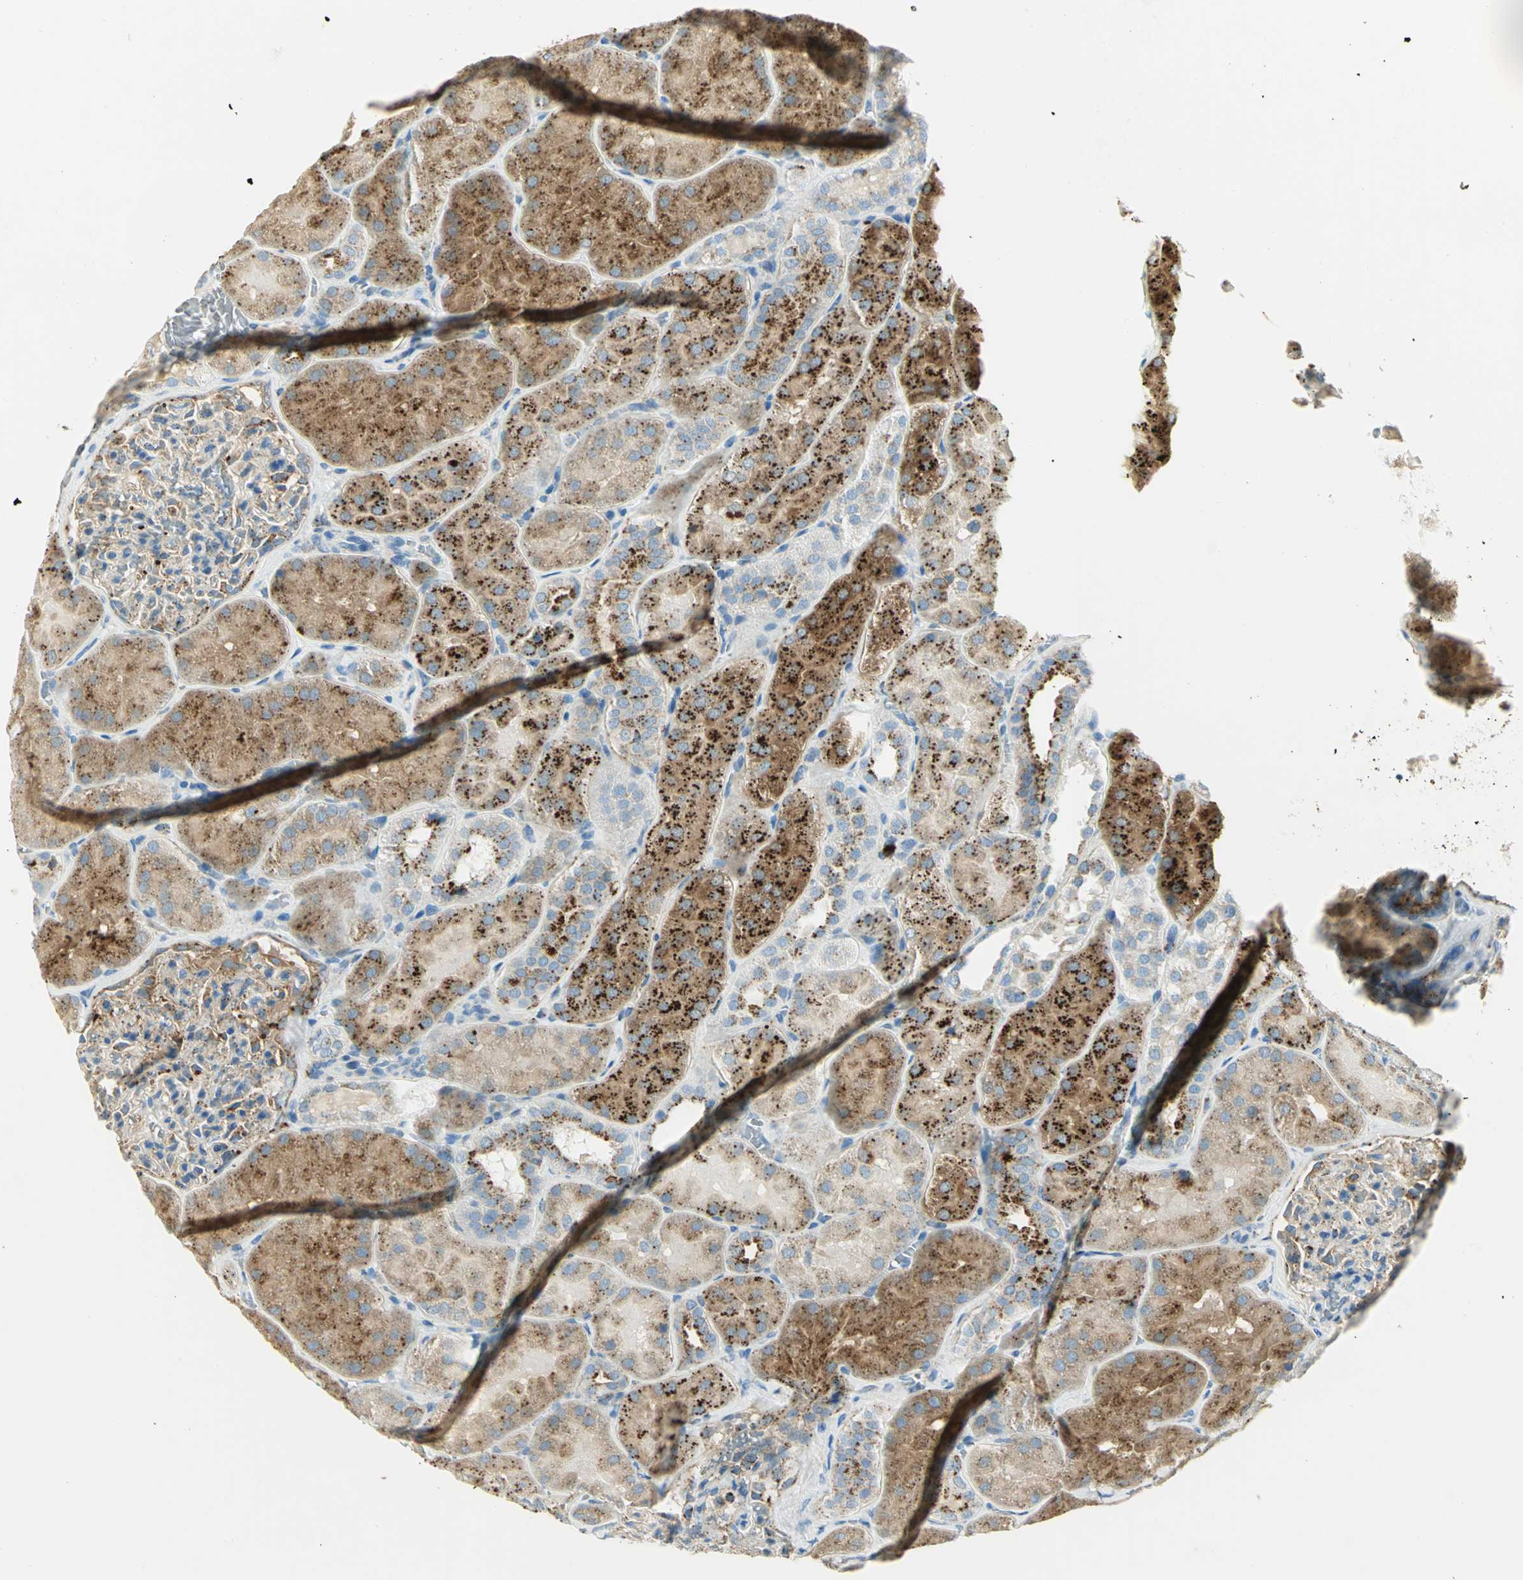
{"staining": {"intensity": "moderate", "quantity": "25%-75%", "location": "cytoplasmic/membranous"}, "tissue": "kidney", "cell_type": "Cells in glomeruli", "image_type": "normal", "snomed": [{"axis": "morphology", "description": "Normal tissue, NOS"}, {"axis": "topography", "description": "Kidney"}], "caption": "IHC (DAB) staining of benign human kidney demonstrates moderate cytoplasmic/membranous protein staining in about 25%-75% of cells in glomeruli. The protein of interest is stained brown, and the nuclei are stained in blue (DAB IHC with brightfield microscopy, high magnification).", "gene": "ARSA", "patient": {"sex": "male", "age": 28}}